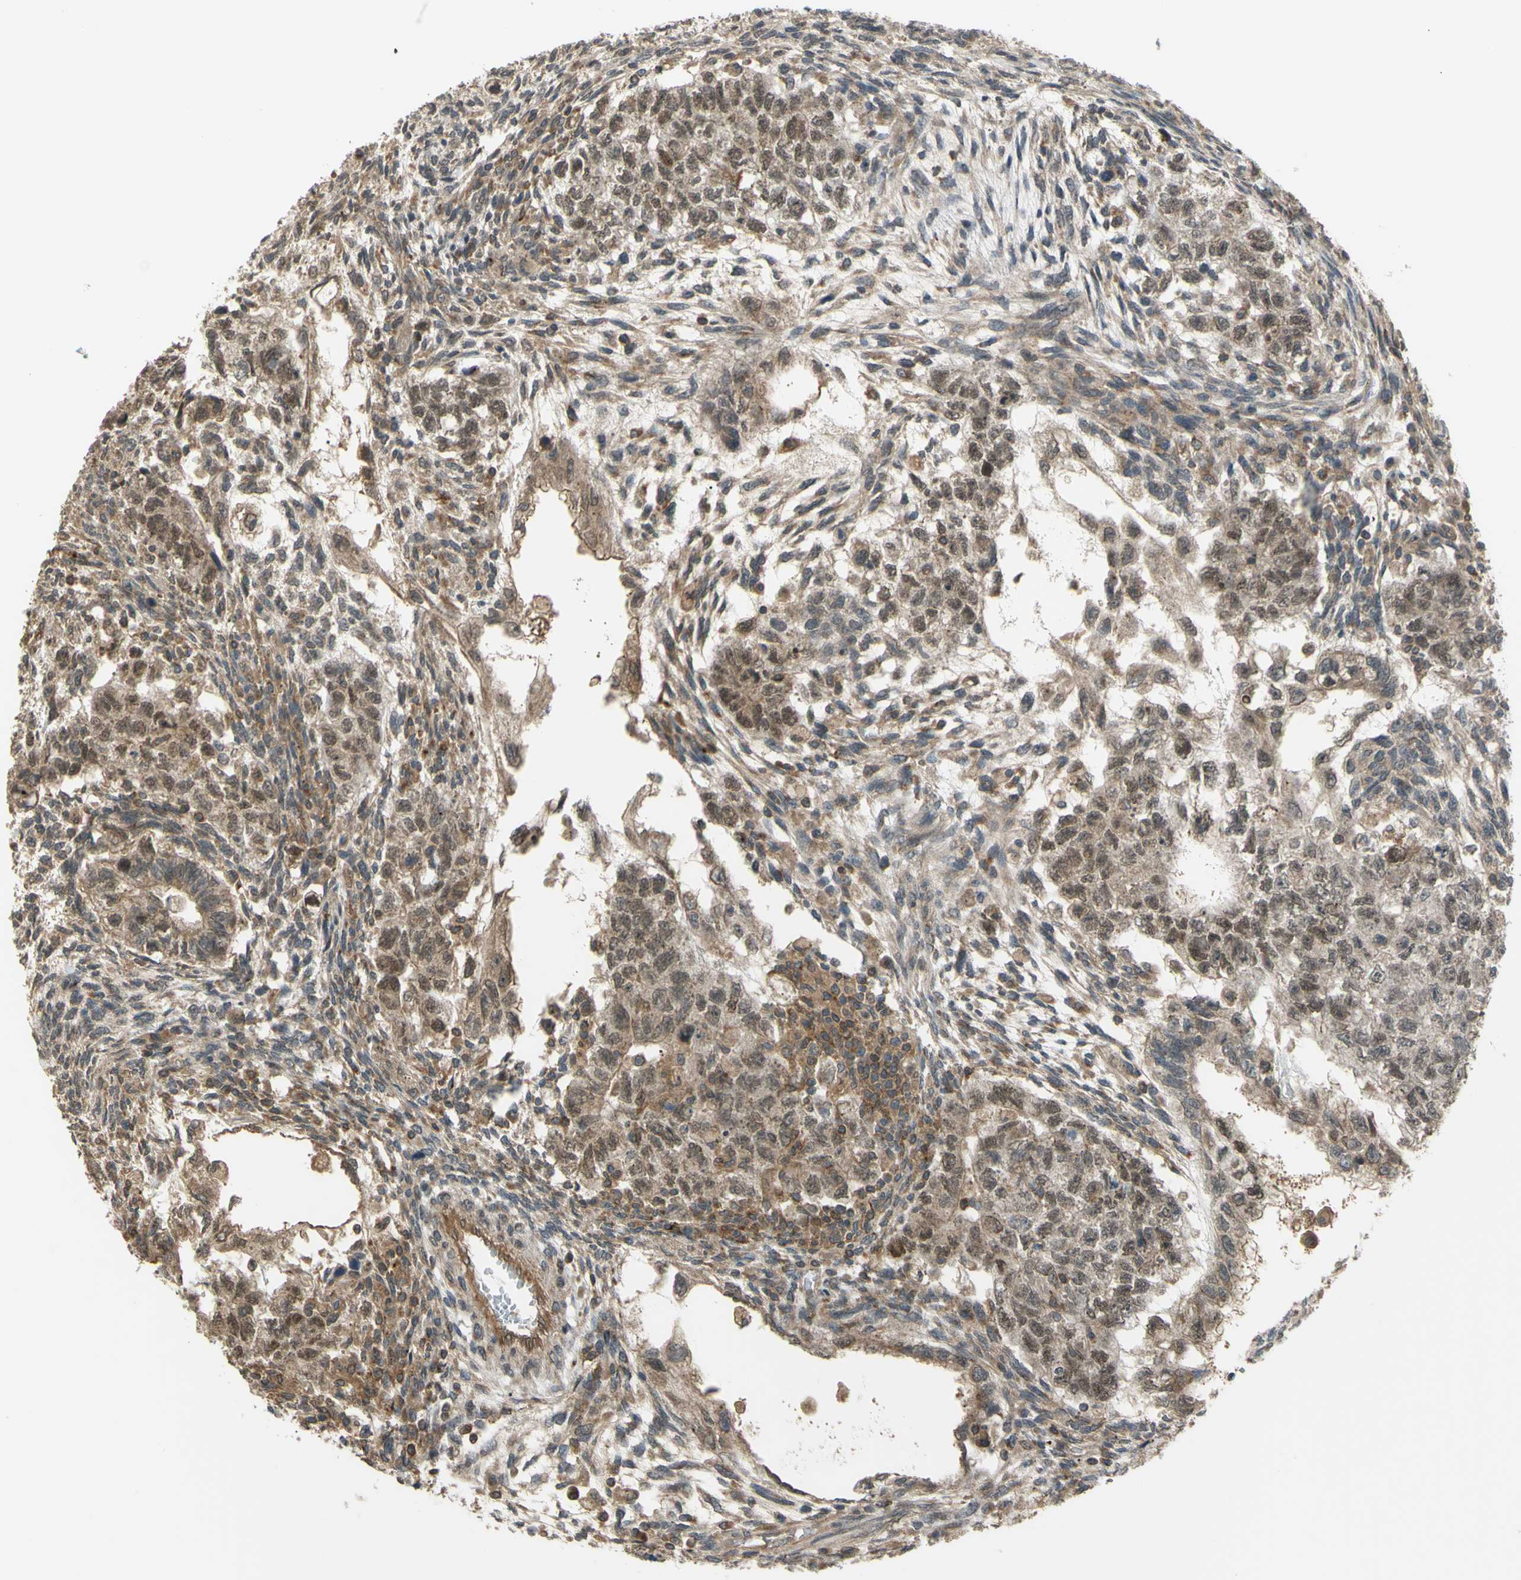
{"staining": {"intensity": "weak", "quantity": ">75%", "location": "cytoplasmic/membranous,nuclear"}, "tissue": "testis cancer", "cell_type": "Tumor cells", "image_type": "cancer", "snomed": [{"axis": "morphology", "description": "Normal tissue, NOS"}, {"axis": "morphology", "description": "Carcinoma, Embryonal, NOS"}, {"axis": "topography", "description": "Testis"}], "caption": "High-magnification brightfield microscopy of embryonal carcinoma (testis) stained with DAB (brown) and counterstained with hematoxylin (blue). tumor cells exhibit weak cytoplasmic/membranous and nuclear expression is identified in approximately>75% of cells. The protein of interest is stained brown, and the nuclei are stained in blue (DAB (3,3'-diaminobenzidine) IHC with brightfield microscopy, high magnification).", "gene": "FLII", "patient": {"sex": "male", "age": 36}}